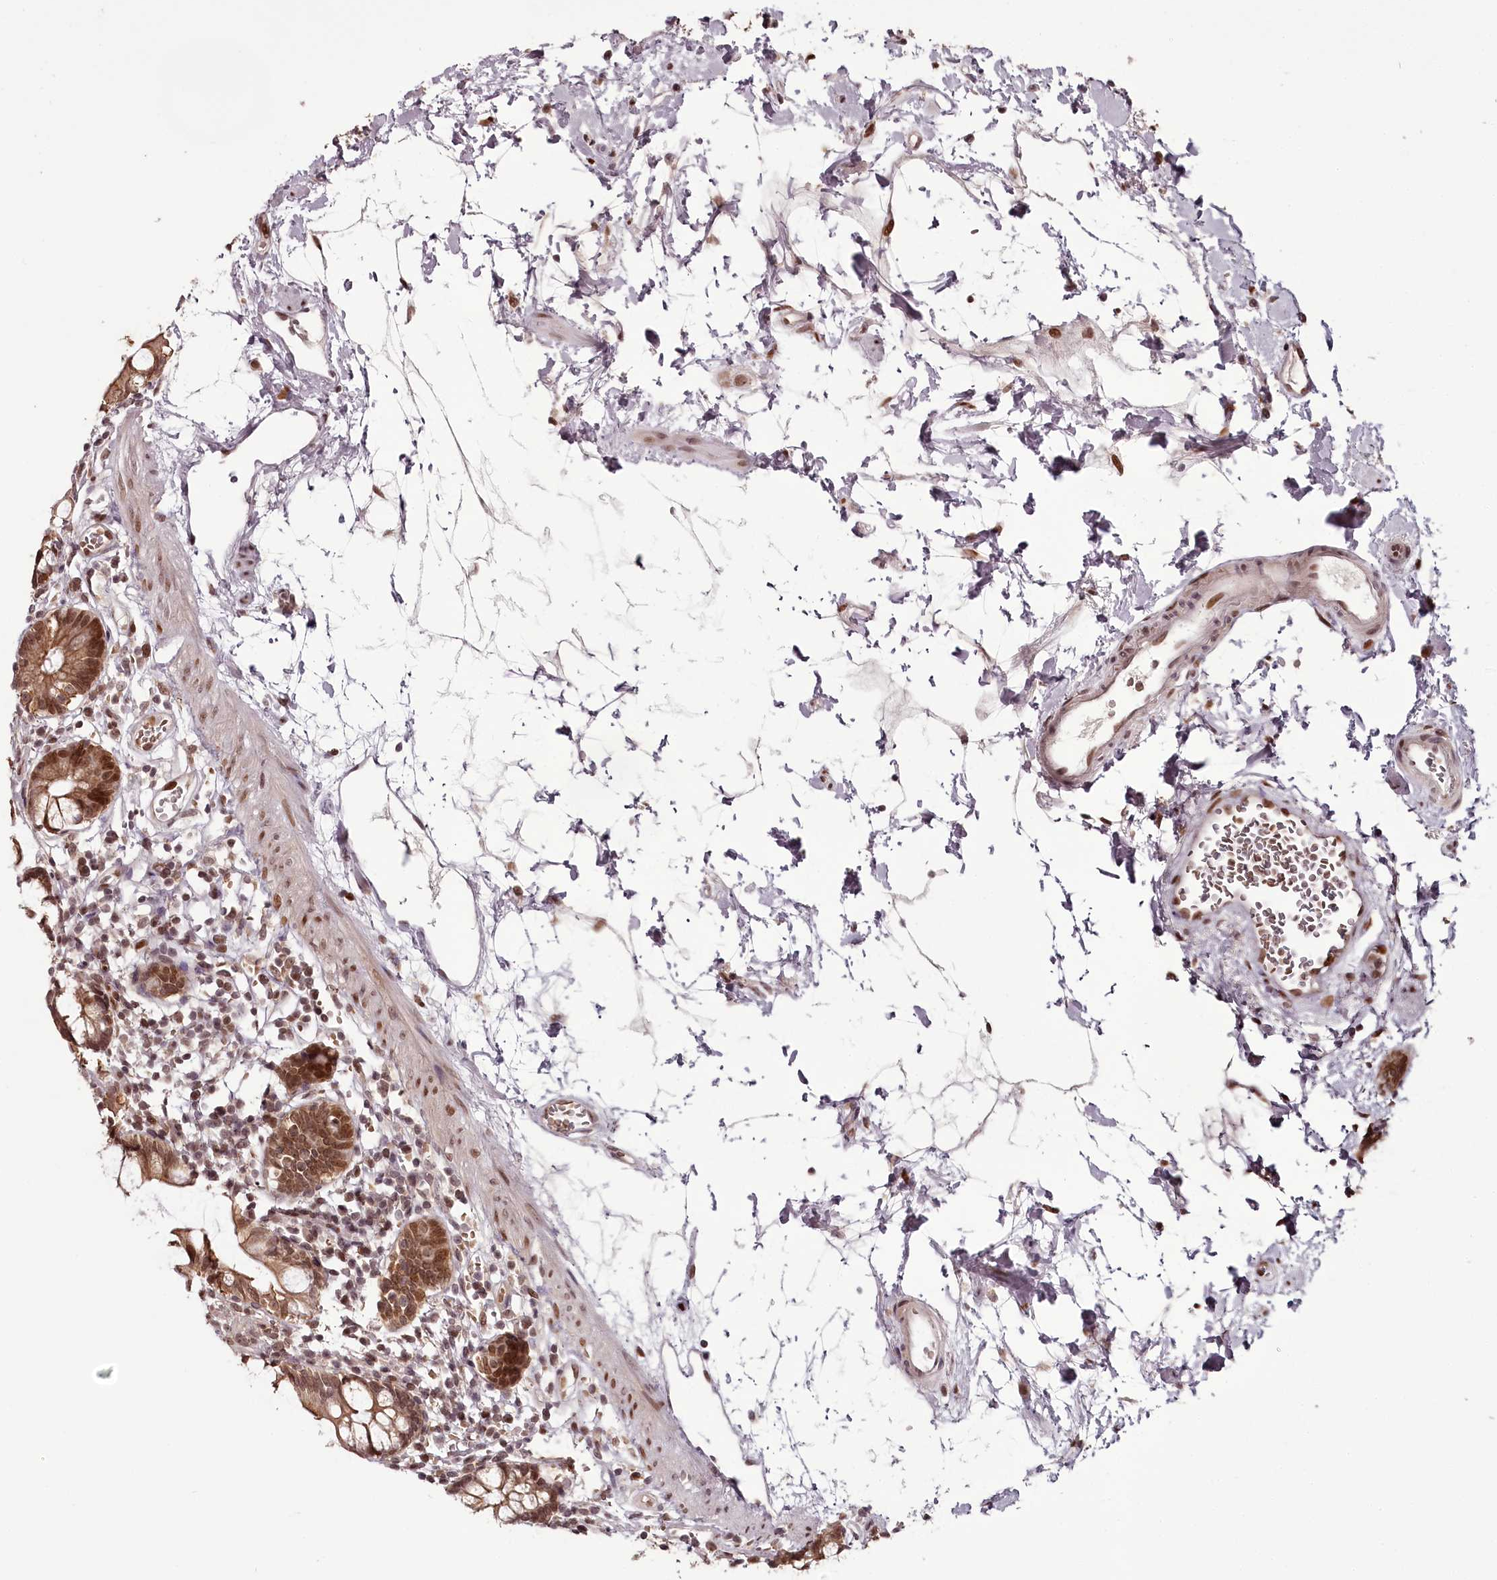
{"staining": {"intensity": "moderate", "quantity": ">75%", "location": "cytoplasmic/membranous,nuclear"}, "tissue": "small intestine", "cell_type": "Glandular cells", "image_type": "normal", "snomed": [{"axis": "morphology", "description": "Normal tissue, NOS"}, {"axis": "topography", "description": "Small intestine"}], "caption": "Brown immunohistochemical staining in benign small intestine reveals moderate cytoplasmic/membranous,nuclear expression in approximately >75% of glandular cells. The staining was performed using DAB (3,3'-diaminobenzidine) to visualize the protein expression in brown, while the nuclei were stained in blue with hematoxylin (Magnification: 20x).", "gene": "THYN1", "patient": {"sex": "female", "age": 84}}